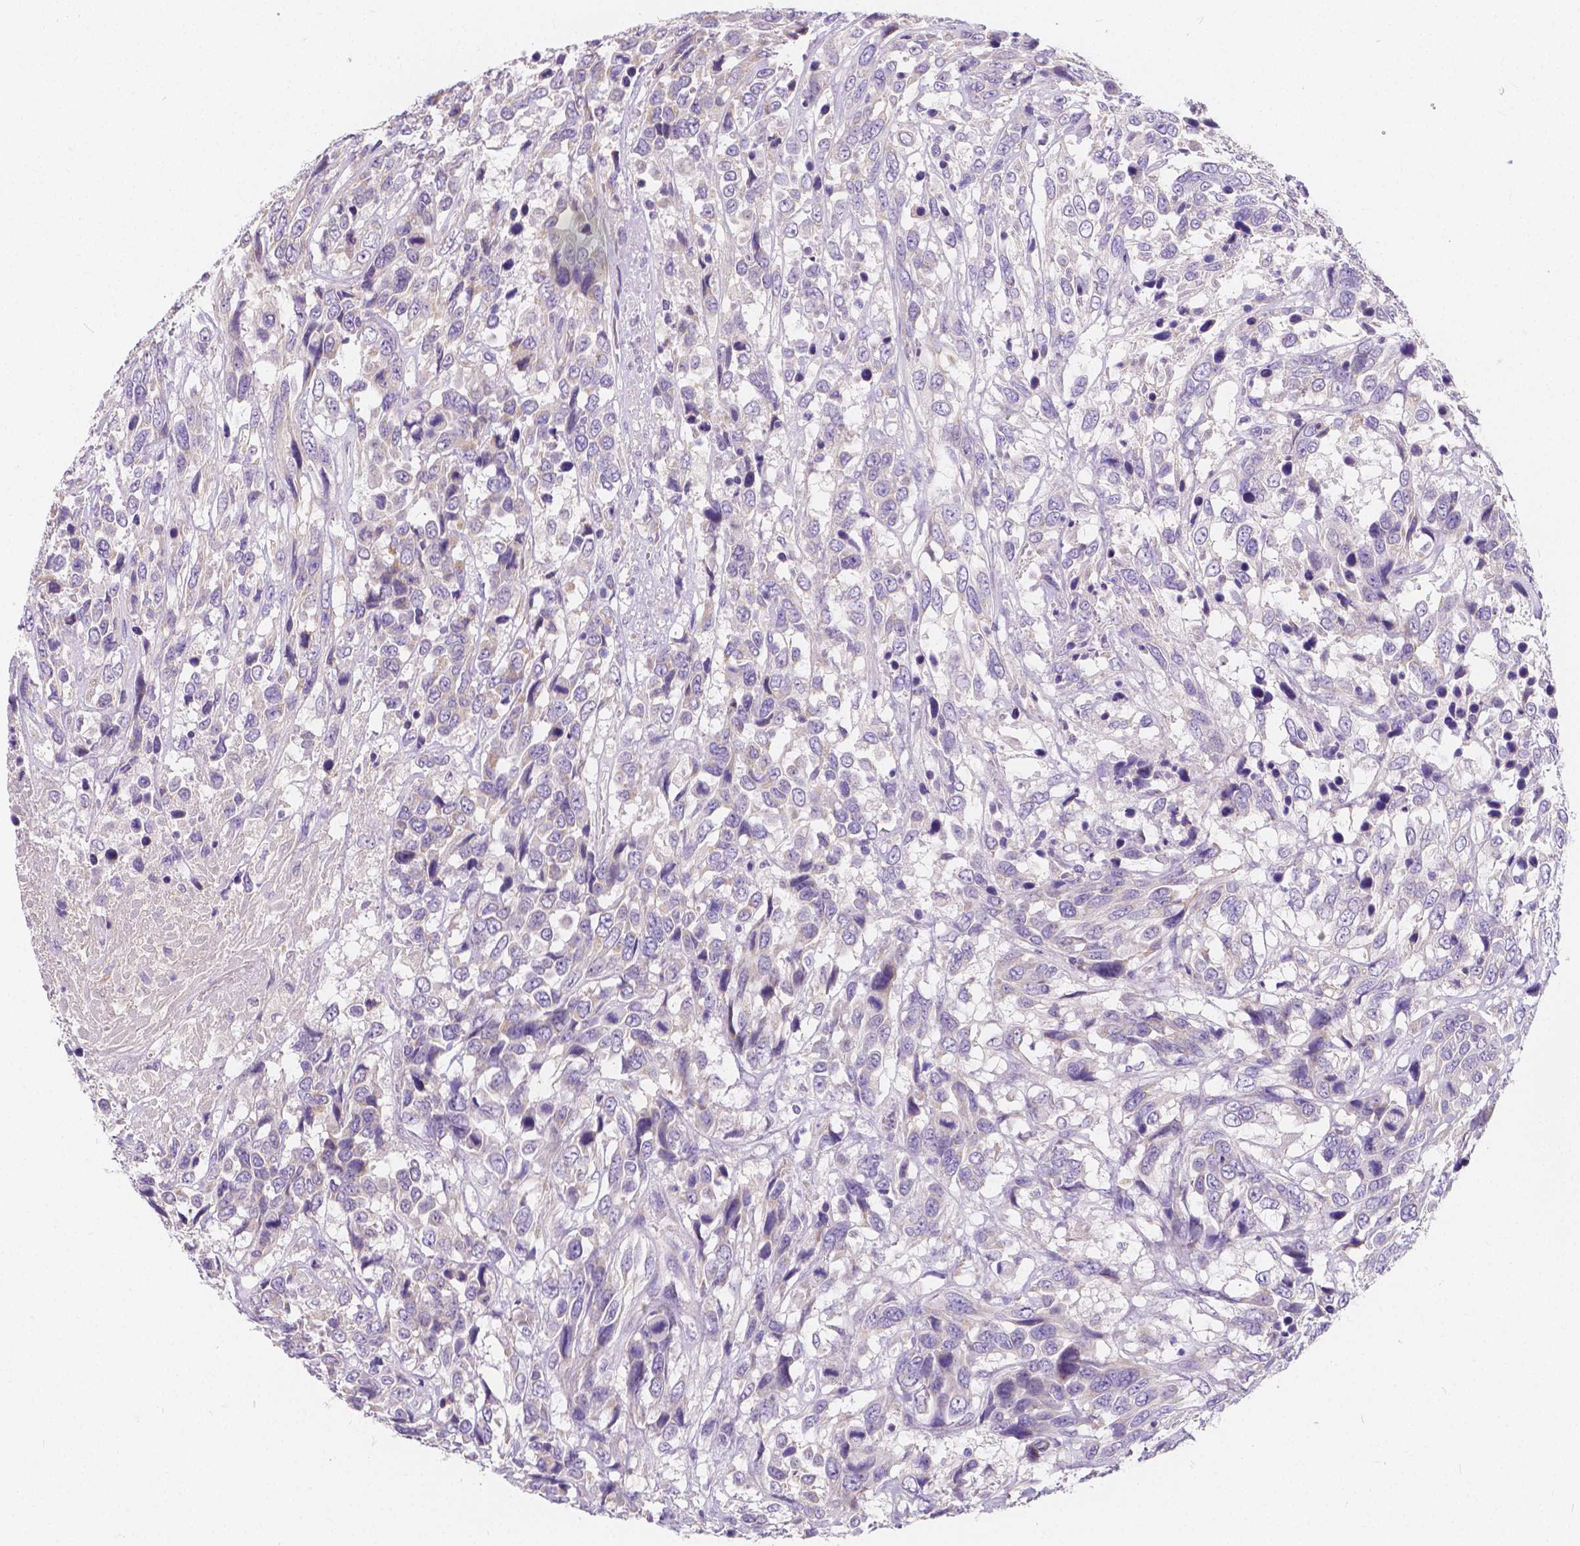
{"staining": {"intensity": "negative", "quantity": "none", "location": "none"}, "tissue": "urothelial cancer", "cell_type": "Tumor cells", "image_type": "cancer", "snomed": [{"axis": "morphology", "description": "Urothelial carcinoma, High grade"}, {"axis": "topography", "description": "Urinary bladder"}], "caption": "A micrograph of urothelial carcinoma (high-grade) stained for a protein reveals no brown staining in tumor cells.", "gene": "RNF186", "patient": {"sex": "female", "age": 70}}